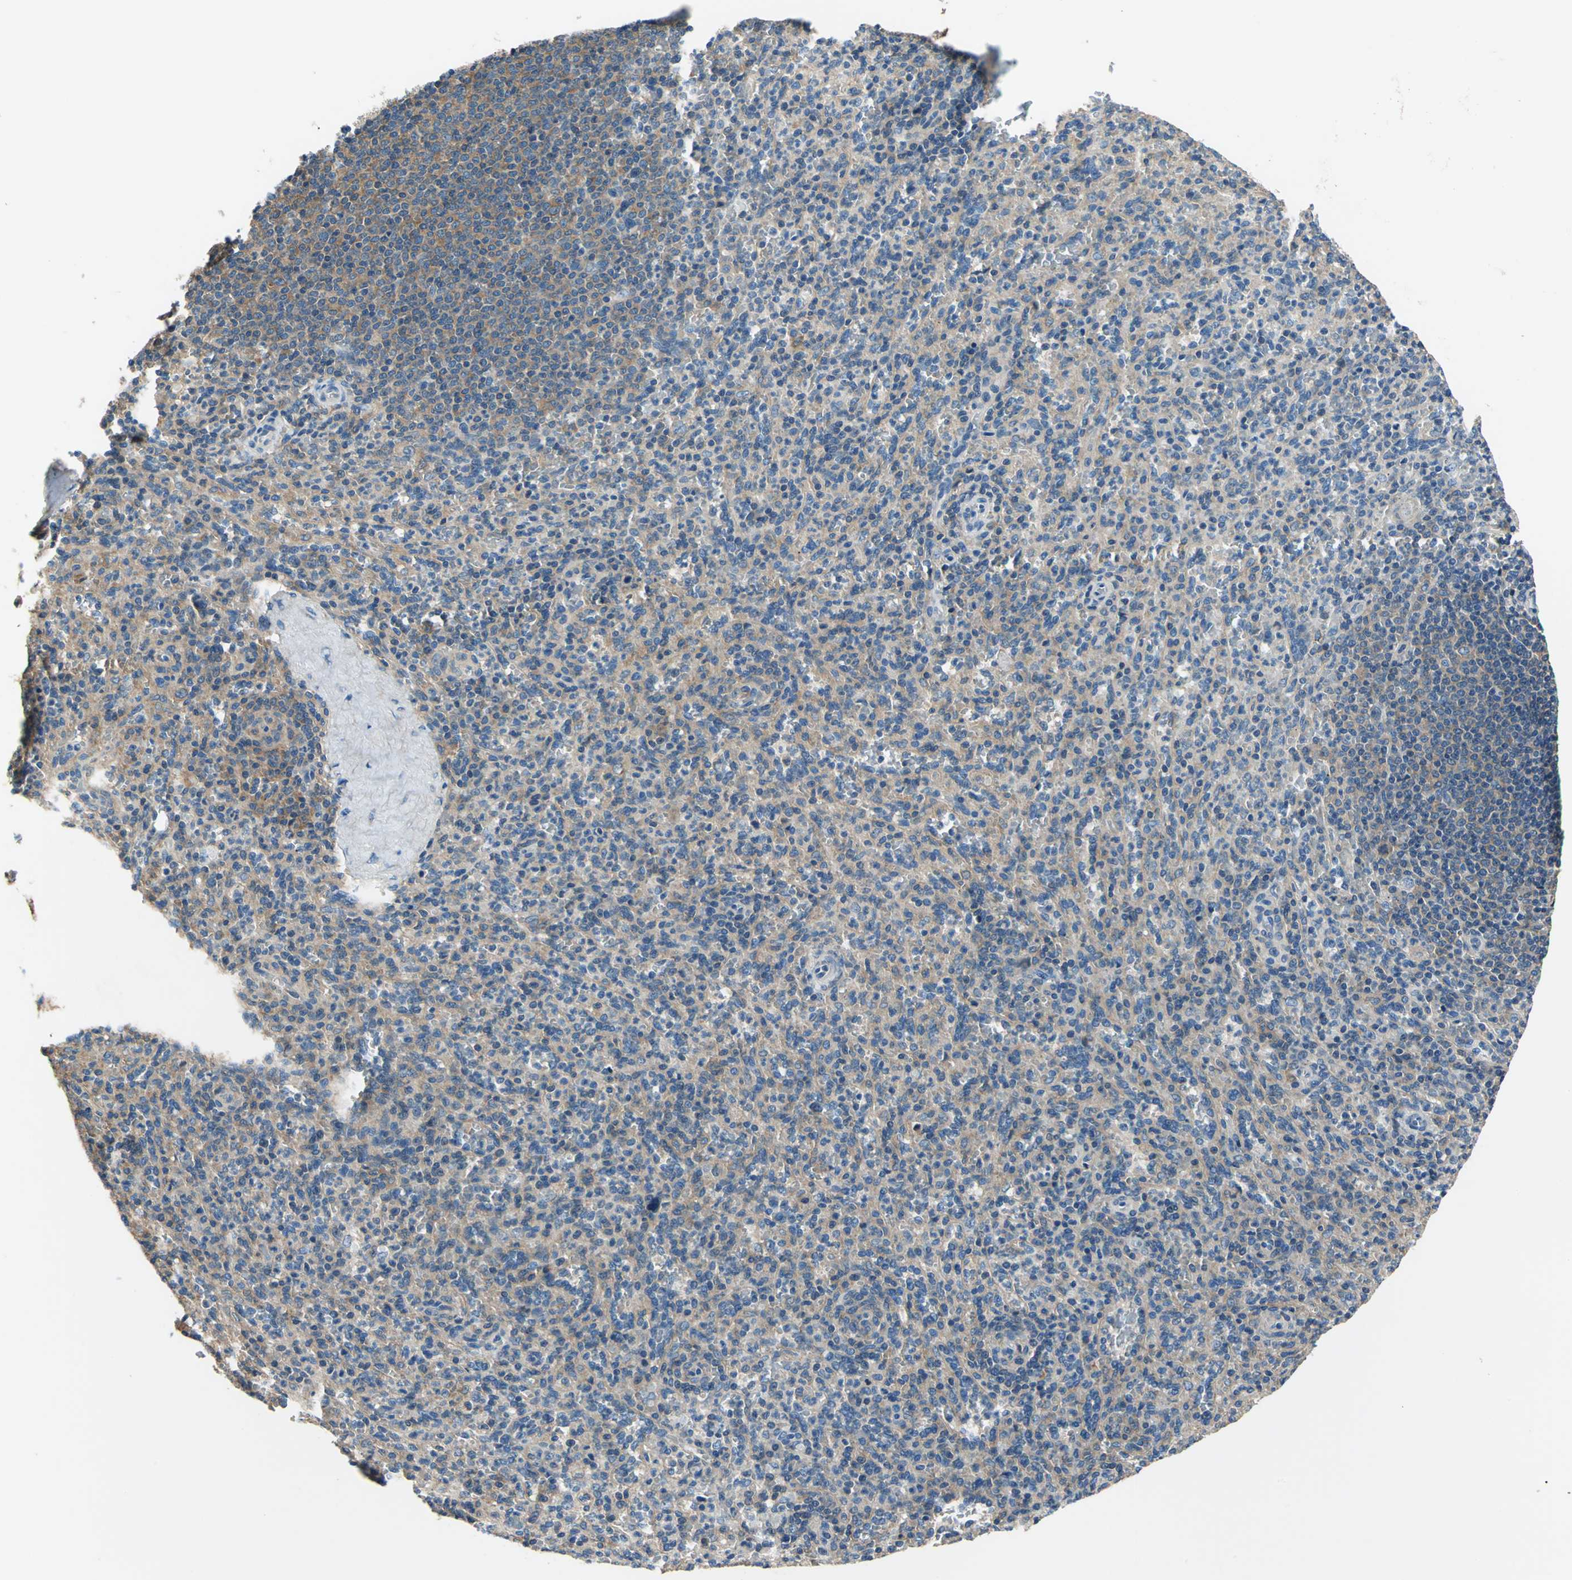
{"staining": {"intensity": "weak", "quantity": ">75%", "location": "cytoplasmic/membranous"}, "tissue": "spleen", "cell_type": "Cells in red pulp", "image_type": "normal", "snomed": [{"axis": "morphology", "description": "Normal tissue, NOS"}, {"axis": "topography", "description": "Spleen"}], "caption": "Human spleen stained with a brown dye reveals weak cytoplasmic/membranous positive expression in about >75% of cells in red pulp.", "gene": "DDX3X", "patient": {"sex": "male", "age": 36}}